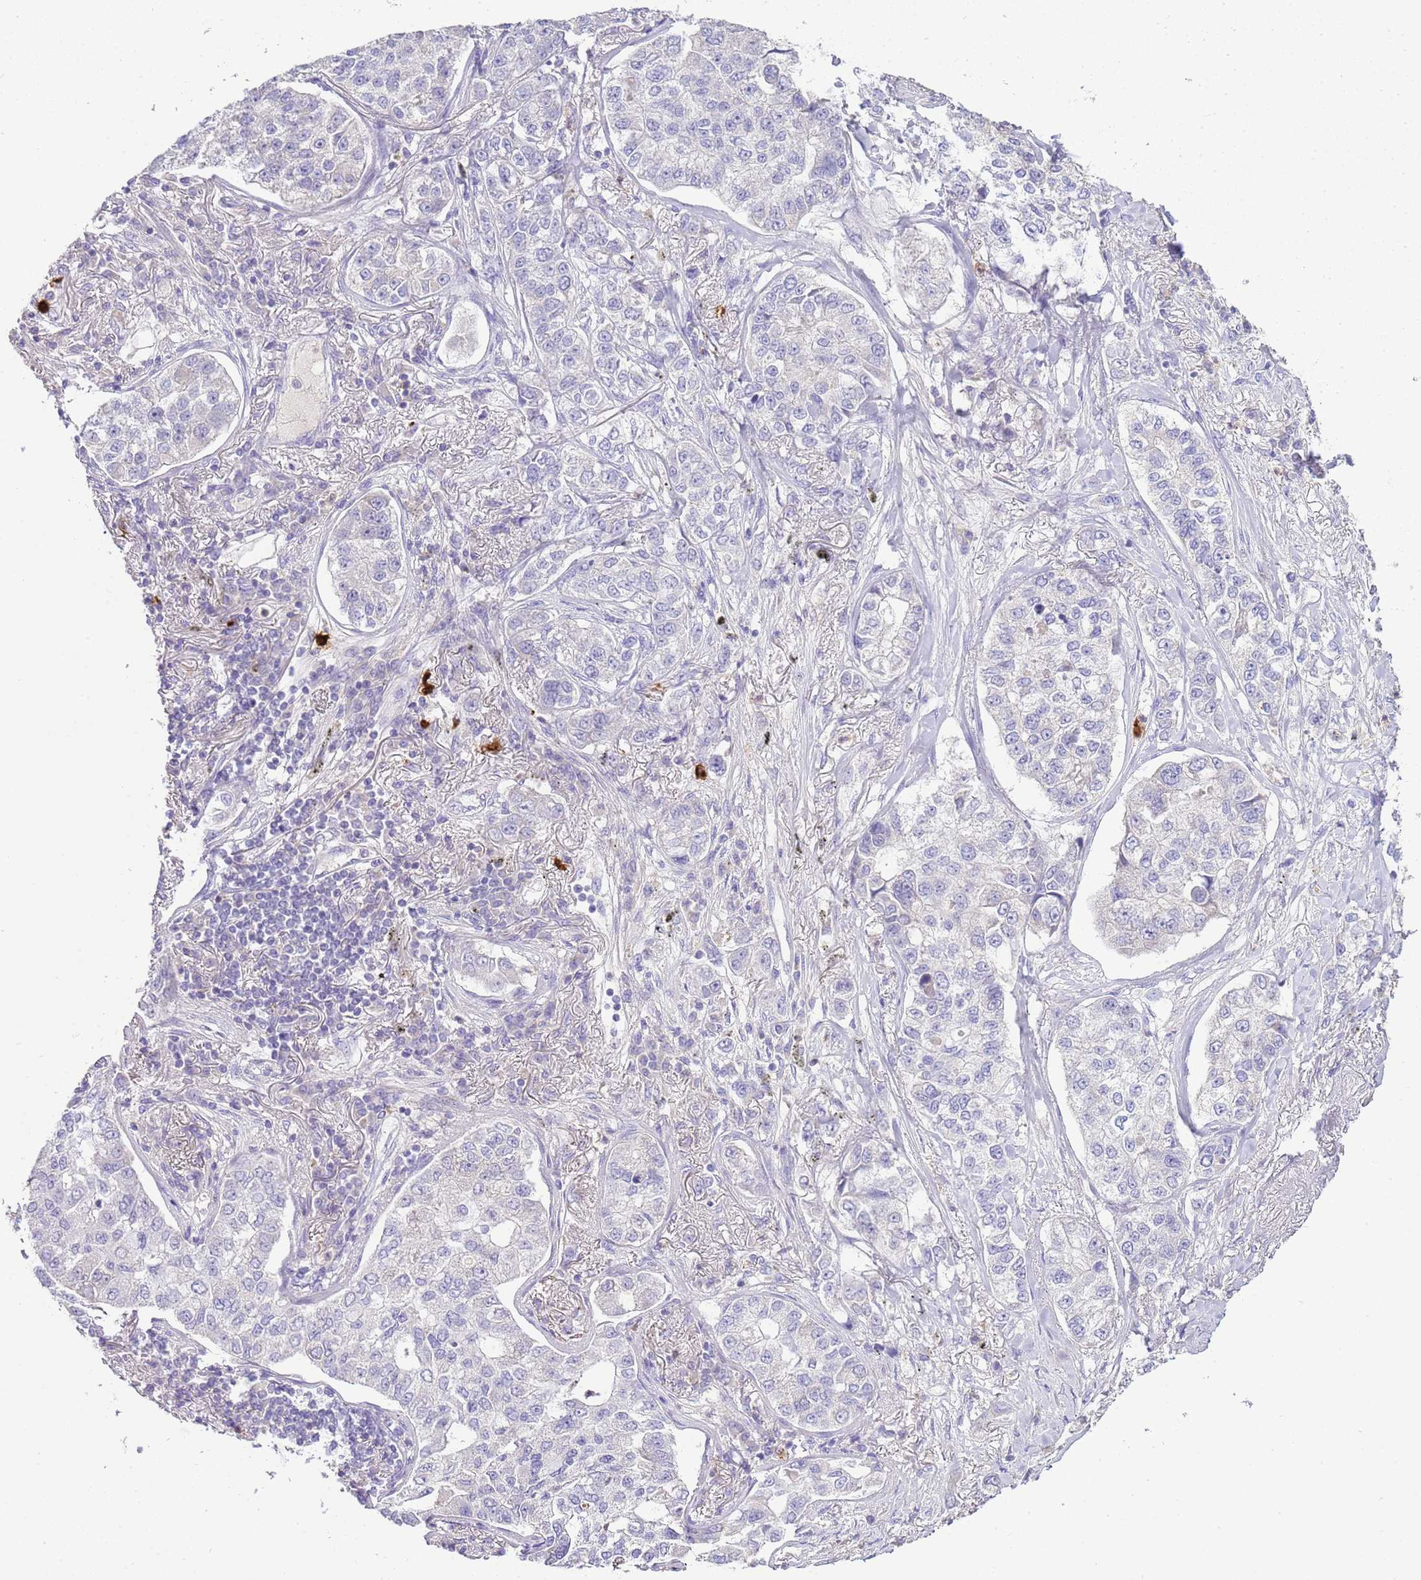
{"staining": {"intensity": "negative", "quantity": "none", "location": "none"}, "tissue": "lung cancer", "cell_type": "Tumor cells", "image_type": "cancer", "snomed": [{"axis": "morphology", "description": "Adenocarcinoma, NOS"}, {"axis": "topography", "description": "Lung"}], "caption": "DAB (3,3'-diaminobenzidine) immunohistochemical staining of human lung adenocarcinoma demonstrates no significant expression in tumor cells.", "gene": "IL2RG", "patient": {"sex": "male", "age": 49}}